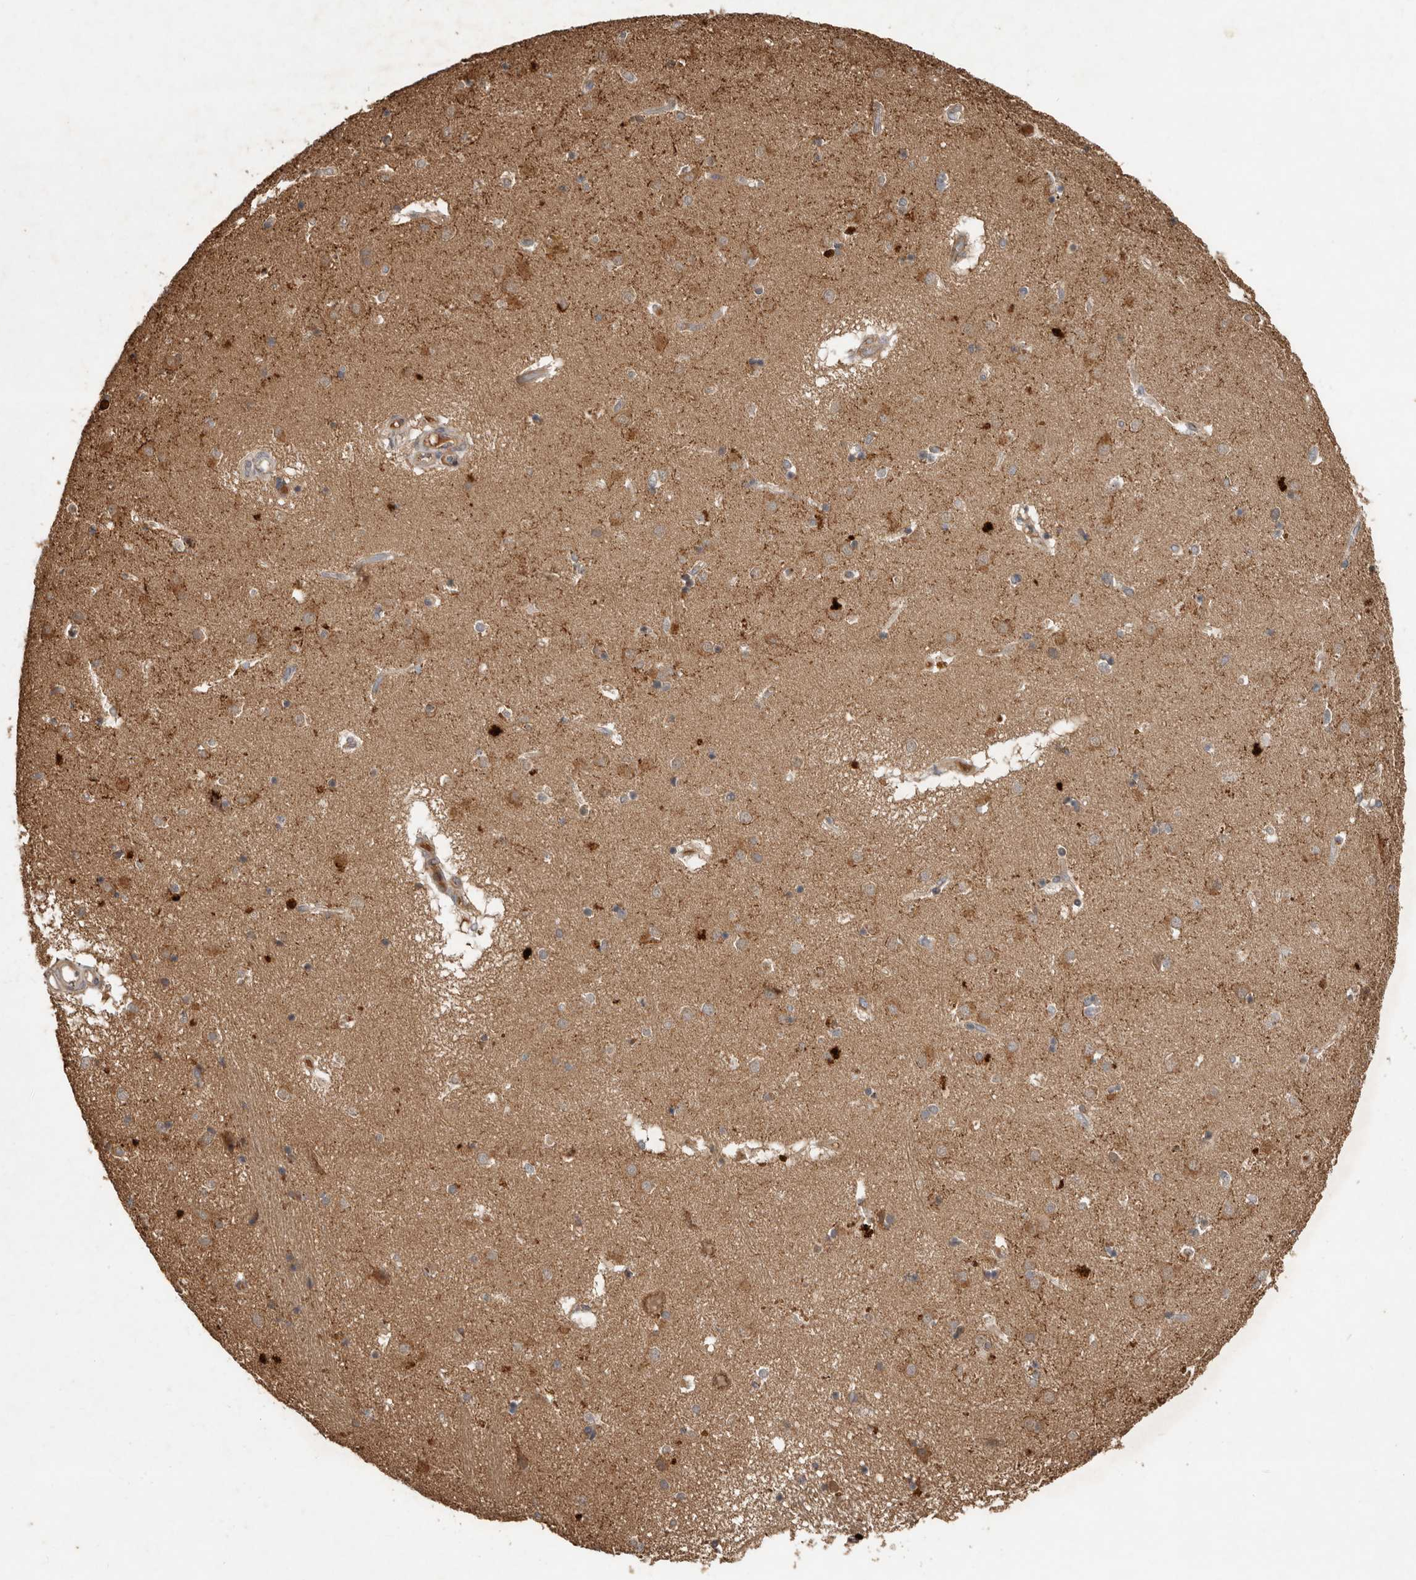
{"staining": {"intensity": "weak", "quantity": ">75%", "location": "cytoplasmic/membranous"}, "tissue": "caudate", "cell_type": "Glial cells", "image_type": "normal", "snomed": [{"axis": "morphology", "description": "Normal tissue, NOS"}, {"axis": "topography", "description": "Lateral ventricle wall"}], "caption": "Immunohistochemistry (IHC) image of normal caudate: human caudate stained using IHC demonstrates low levels of weak protein expression localized specifically in the cytoplasmic/membranous of glial cells, appearing as a cytoplasmic/membranous brown color.", "gene": "KIF26B", "patient": {"sex": "male", "age": 70}}